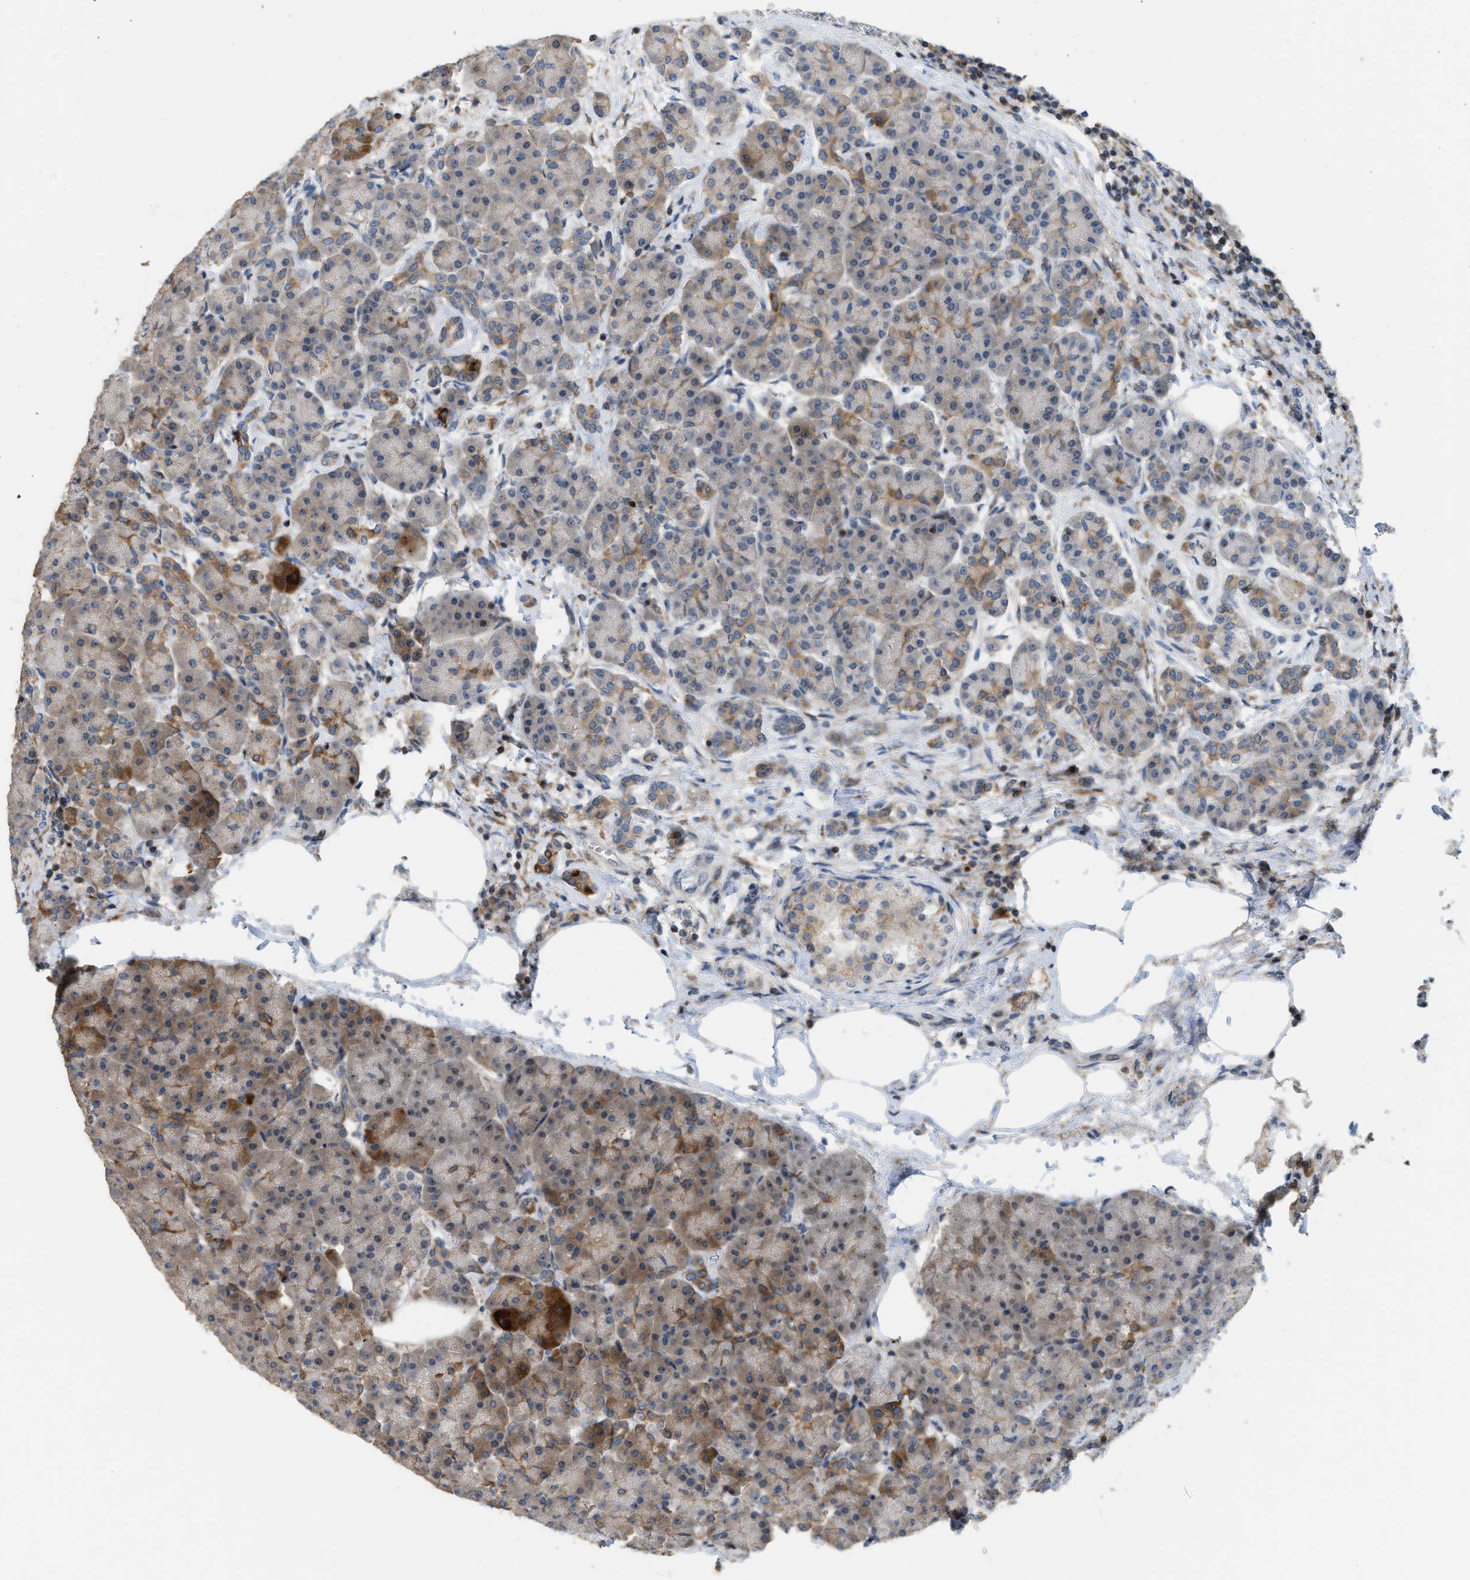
{"staining": {"intensity": "moderate", "quantity": "25%-75%", "location": "cytoplasmic/membranous"}, "tissue": "pancreas", "cell_type": "Exocrine glandular cells", "image_type": "normal", "snomed": [{"axis": "morphology", "description": "Normal tissue, NOS"}, {"axis": "topography", "description": "Pancreas"}], "caption": "About 25%-75% of exocrine glandular cells in normal human pancreas exhibit moderate cytoplasmic/membranous protein expression as visualized by brown immunohistochemical staining.", "gene": "DIPK1A", "patient": {"sex": "female", "age": 70}}